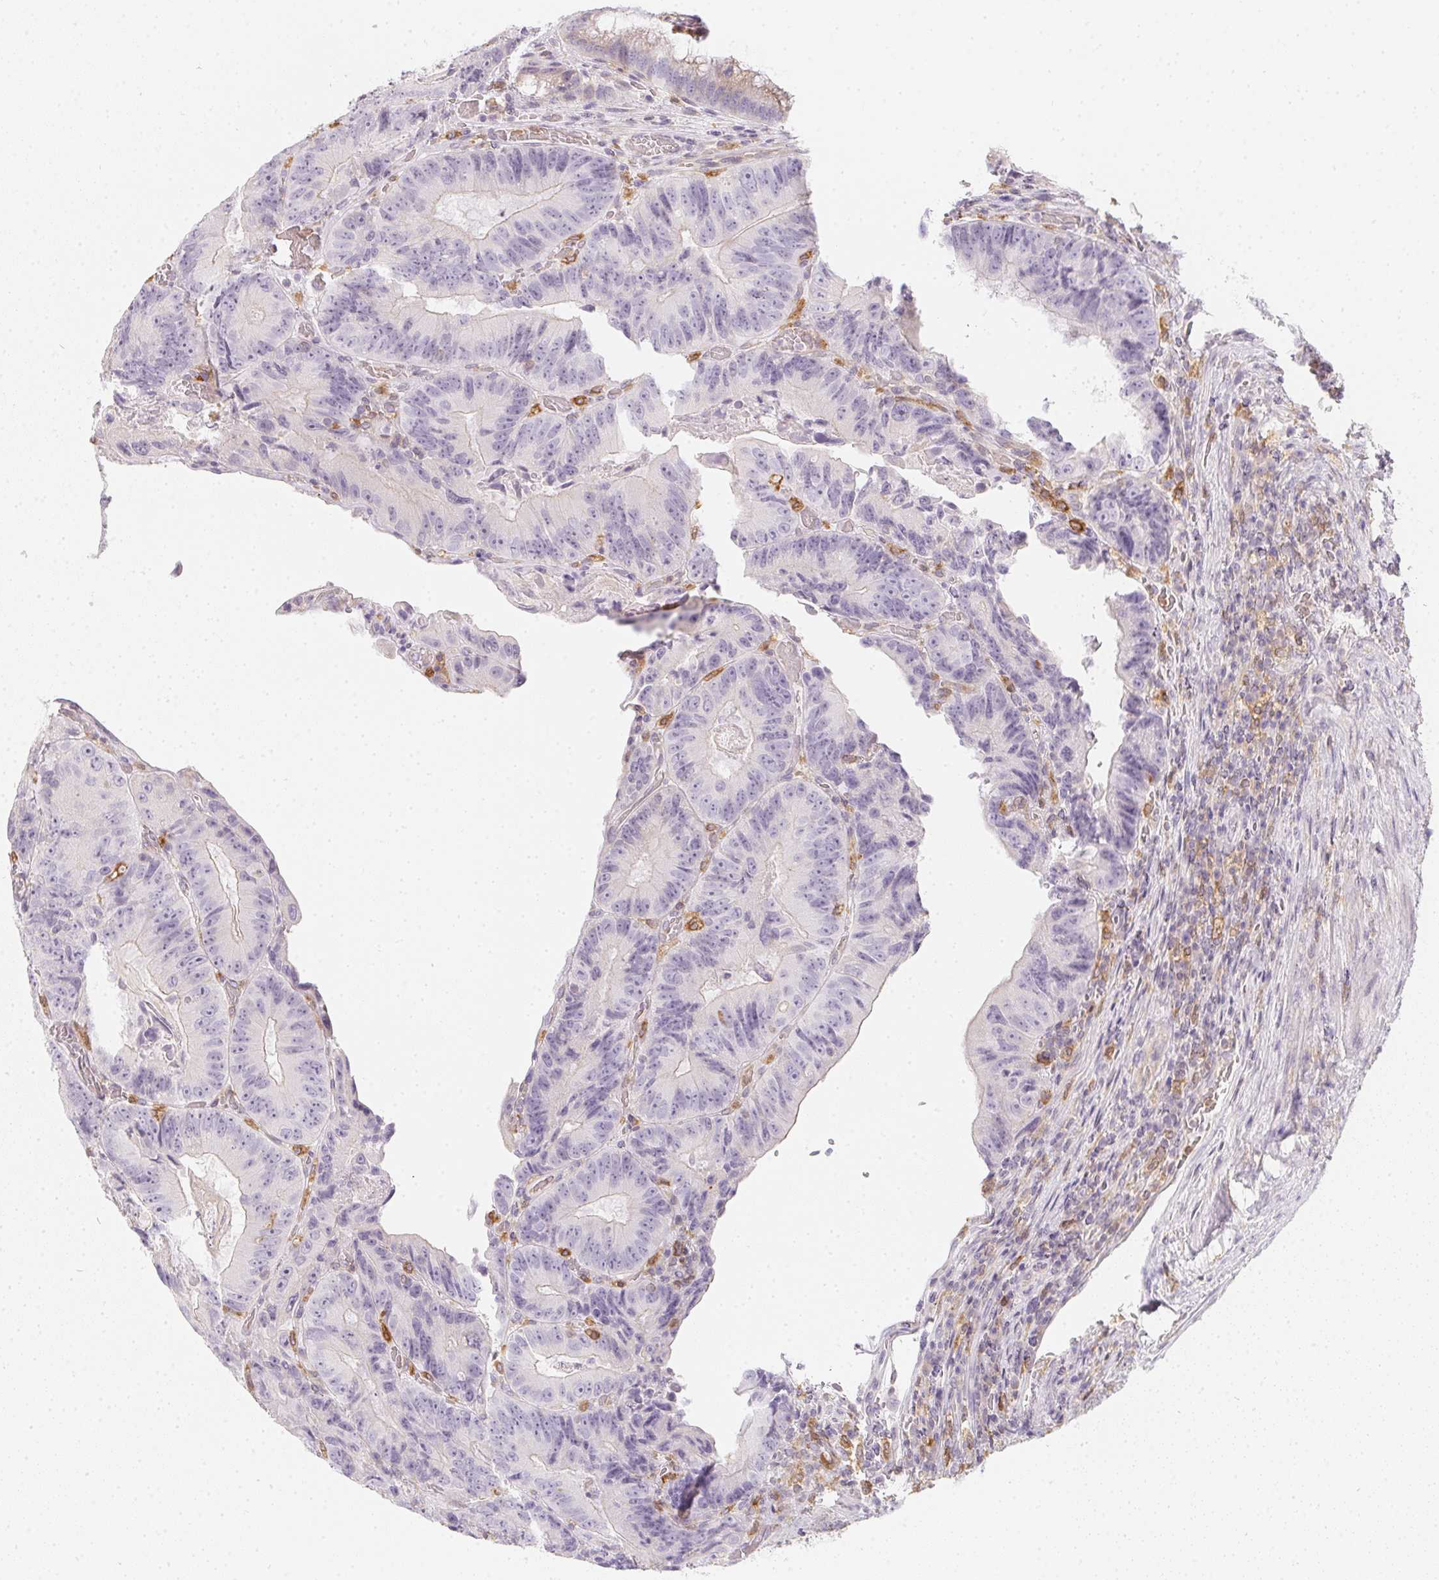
{"staining": {"intensity": "negative", "quantity": "none", "location": "none"}, "tissue": "colorectal cancer", "cell_type": "Tumor cells", "image_type": "cancer", "snomed": [{"axis": "morphology", "description": "Adenocarcinoma, NOS"}, {"axis": "topography", "description": "Colon"}], "caption": "A high-resolution image shows immunohistochemistry (IHC) staining of adenocarcinoma (colorectal), which demonstrates no significant staining in tumor cells.", "gene": "SOAT1", "patient": {"sex": "female", "age": 86}}